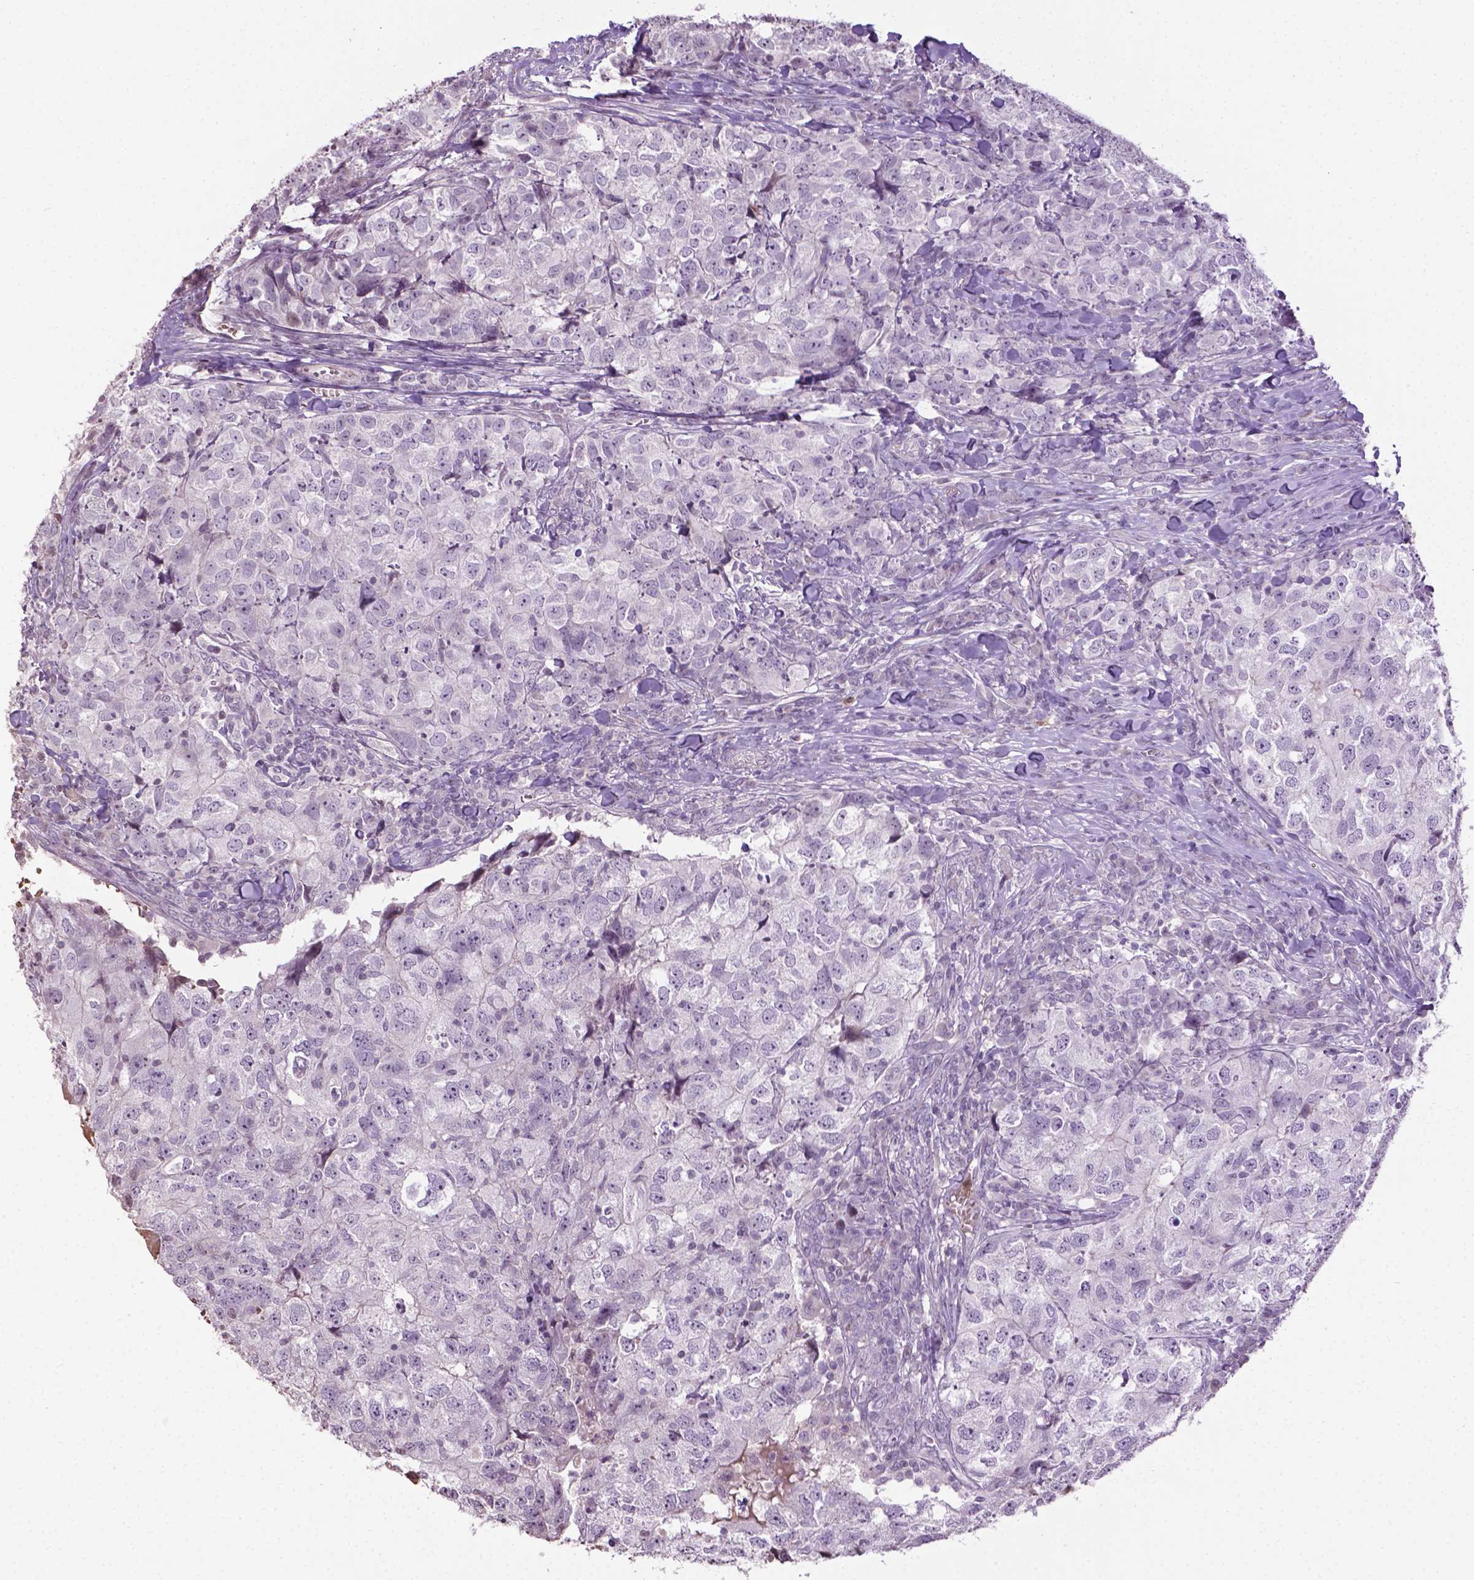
{"staining": {"intensity": "negative", "quantity": "none", "location": "none"}, "tissue": "breast cancer", "cell_type": "Tumor cells", "image_type": "cancer", "snomed": [{"axis": "morphology", "description": "Duct carcinoma"}, {"axis": "topography", "description": "Breast"}], "caption": "Breast cancer (intraductal carcinoma) stained for a protein using IHC shows no positivity tumor cells.", "gene": "NTNG2", "patient": {"sex": "female", "age": 30}}